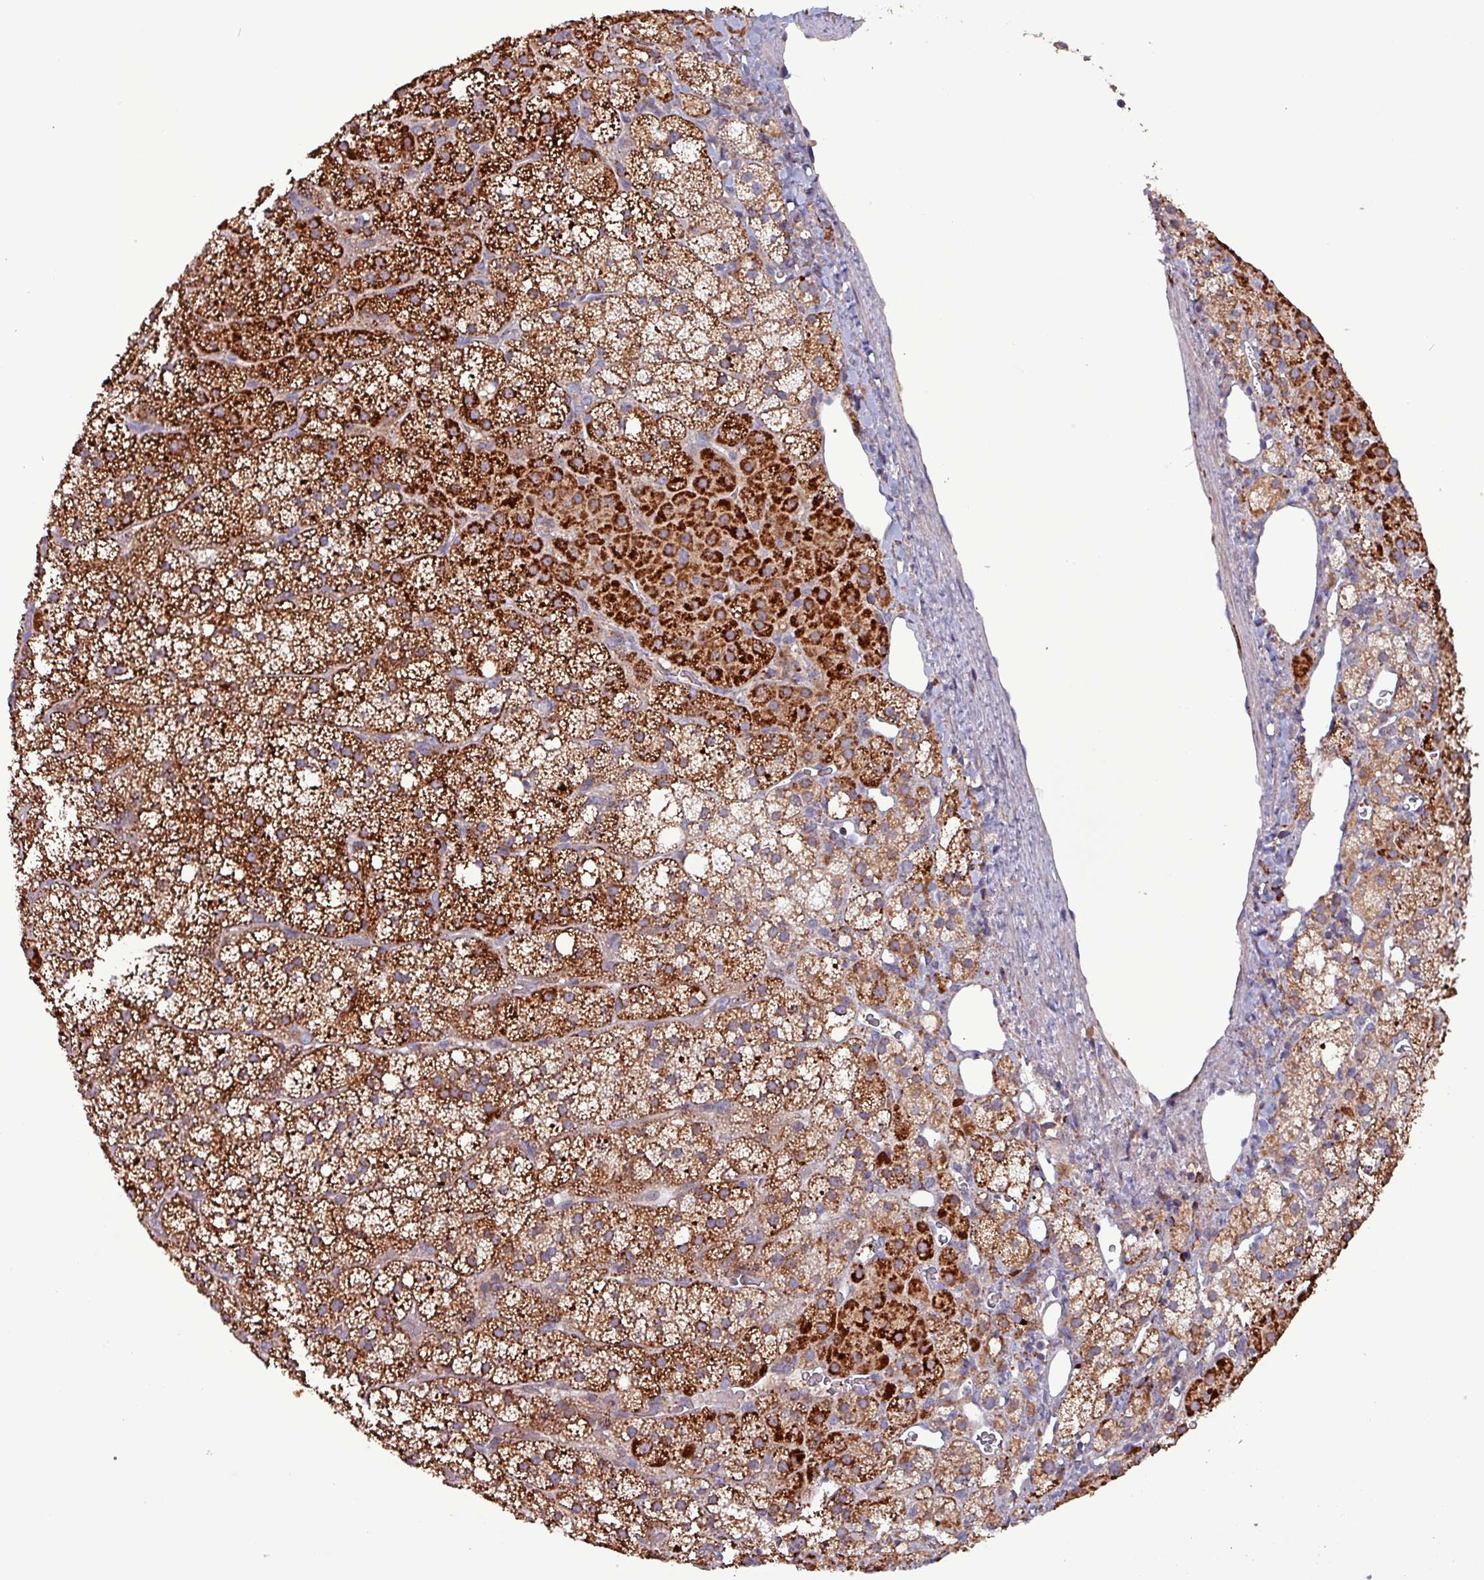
{"staining": {"intensity": "strong", "quantity": ">75%", "location": "cytoplasmic/membranous"}, "tissue": "adrenal gland", "cell_type": "Glandular cells", "image_type": "normal", "snomed": [{"axis": "morphology", "description": "Normal tissue, NOS"}, {"axis": "topography", "description": "Adrenal gland"}], "caption": "Immunohistochemical staining of benign human adrenal gland displays strong cytoplasmic/membranous protein staining in about >75% of glandular cells.", "gene": "ZNF322", "patient": {"sex": "male", "age": 53}}